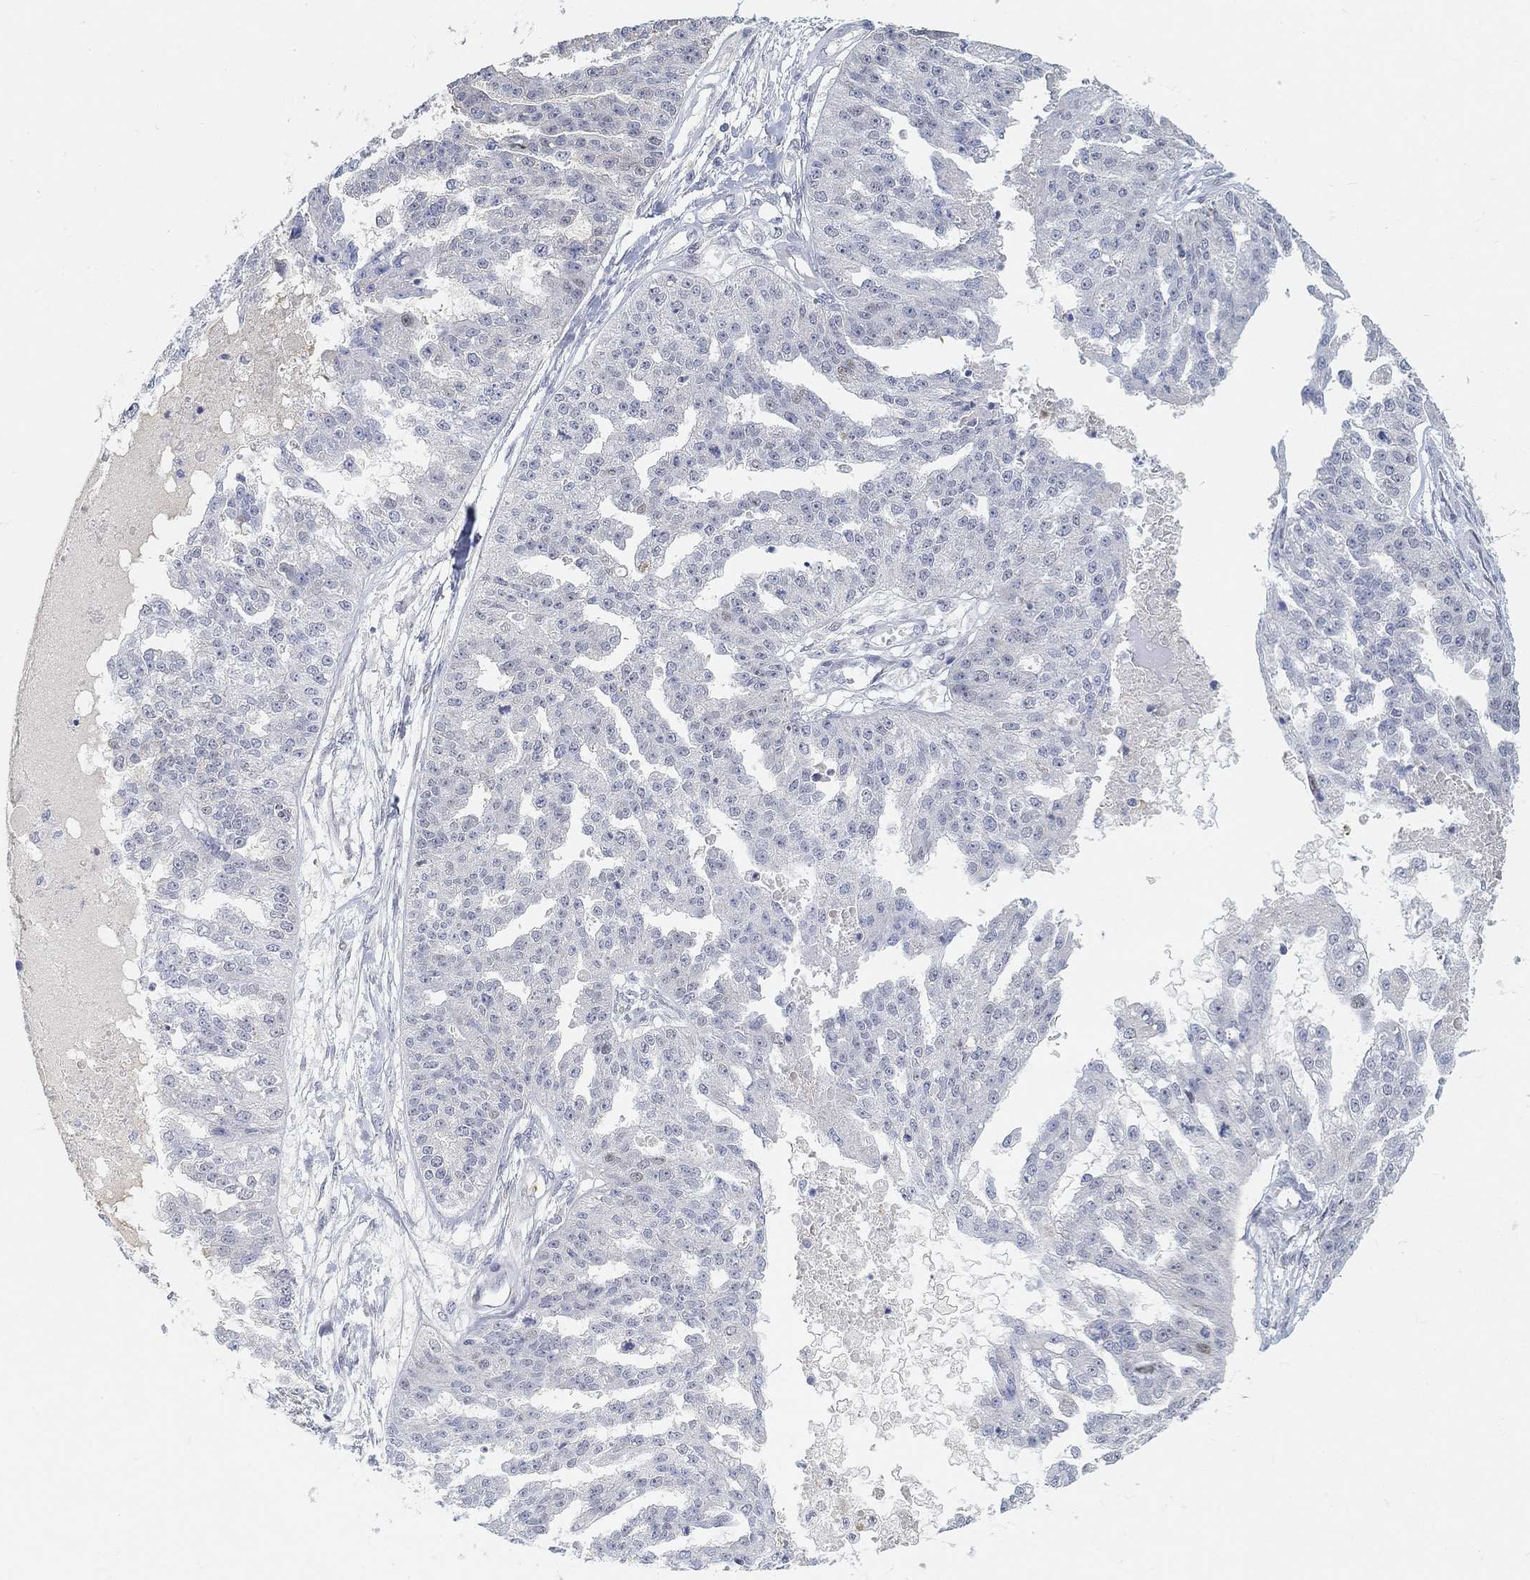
{"staining": {"intensity": "negative", "quantity": "none", "location": "none"}, "tissue": "ovarian cancer", "cell_type": "Tumor cells", "image_type": "cancer", "snomed": [{"axis": "morphology", "description": "Cystadenocarcinoma, serous, NOS"}, {"axis": "topography", "description": "Ovary"}], "caption": "Immunohistochemistry micrograph of neoplastic tissue: human ovarian cancer (serous cystadenocarcinoma) stained with DAB (3,3'-diaminobenzidine) demonstrates no significant protein positivity in tumor cells.", "gene": "SNTG2", "patient": {"sex": "female", "age": 58}}